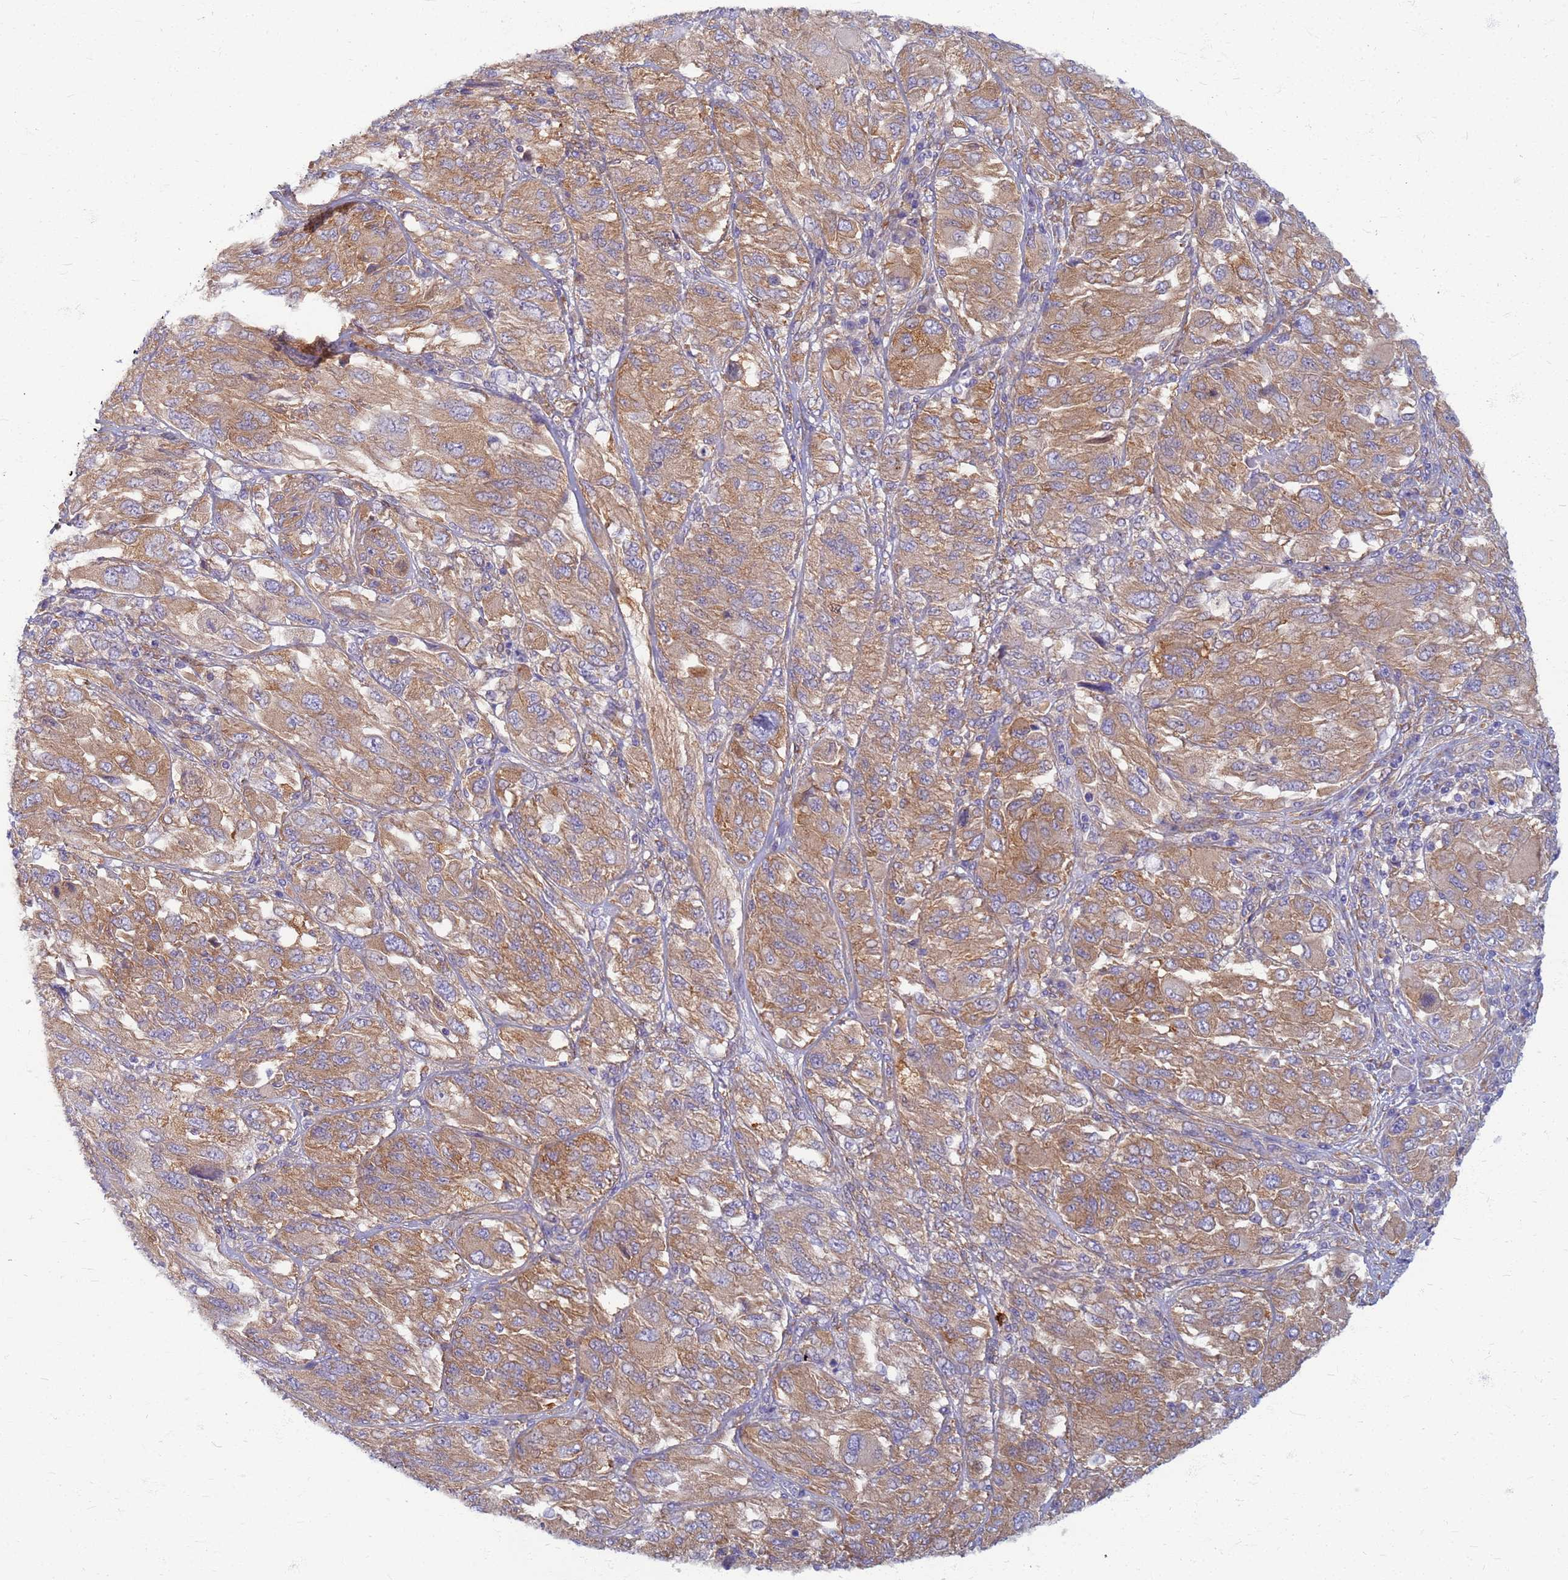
{"staining": {"intensity": "moderate", "quantity": ">75%", "location": "cytoplasmic/membranous"}, "tissue": "melanoma", "cell_type": "Tumor cells", "image_type": "cancer", "snomed": [{"axis": "morphology", "description": "Malignant melanoma, NOS"}, {"axis": "topography", "description": "Skin"}], "caption": "Immunohistochemistry of human malignant melanoma demonstrates medium levels of moderate cytoplasmic/membranous expression in approximately >75% of tumor cells. The staining is performed using DAB (3,3'-diaminobenzidine) brown chromogen to label protein expression. The nuclei are counter-stained blue using hematoxylin.", "gene": "EEA1", "patient": {"sex": "female", "age": 91}}